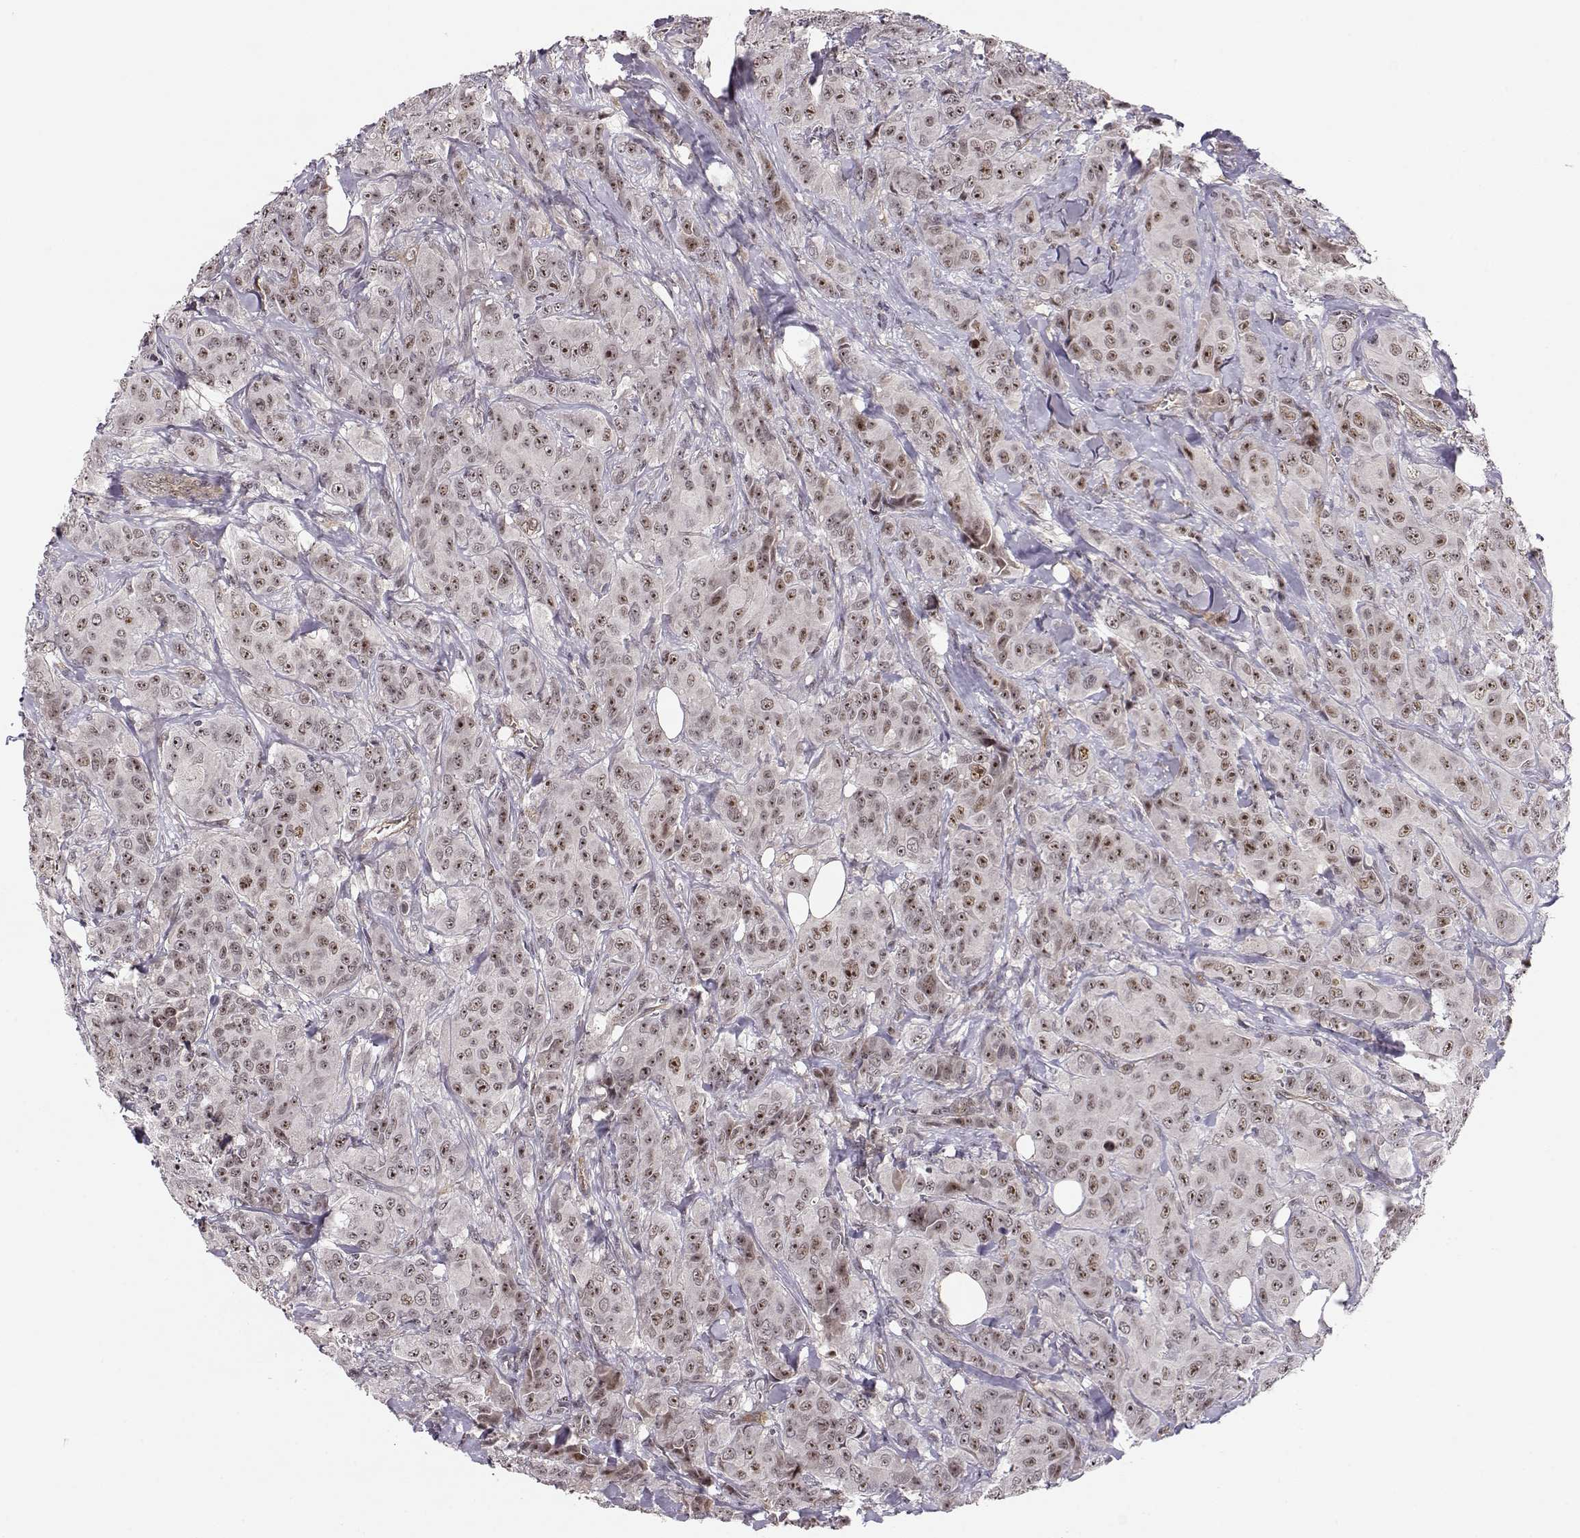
{"staining": {"intensity": "strong", "quantity": "25%-75%", "location": "nuclear"}, "tissue": "breast cancer", "cell_type": "Tumor cells", "image_type": "cancer", "snomed": [{"axis": "morphology", "description": "Duct carcinoma"}, {"axis": "topography", "description": "Breast"}], "caption": "This is an image of IHC staining of breast cancer, which shows strong positivity in the nuclear of tumor cells.", "gene": "CIR1", "patient": {"sex": "female", "age": 43}}